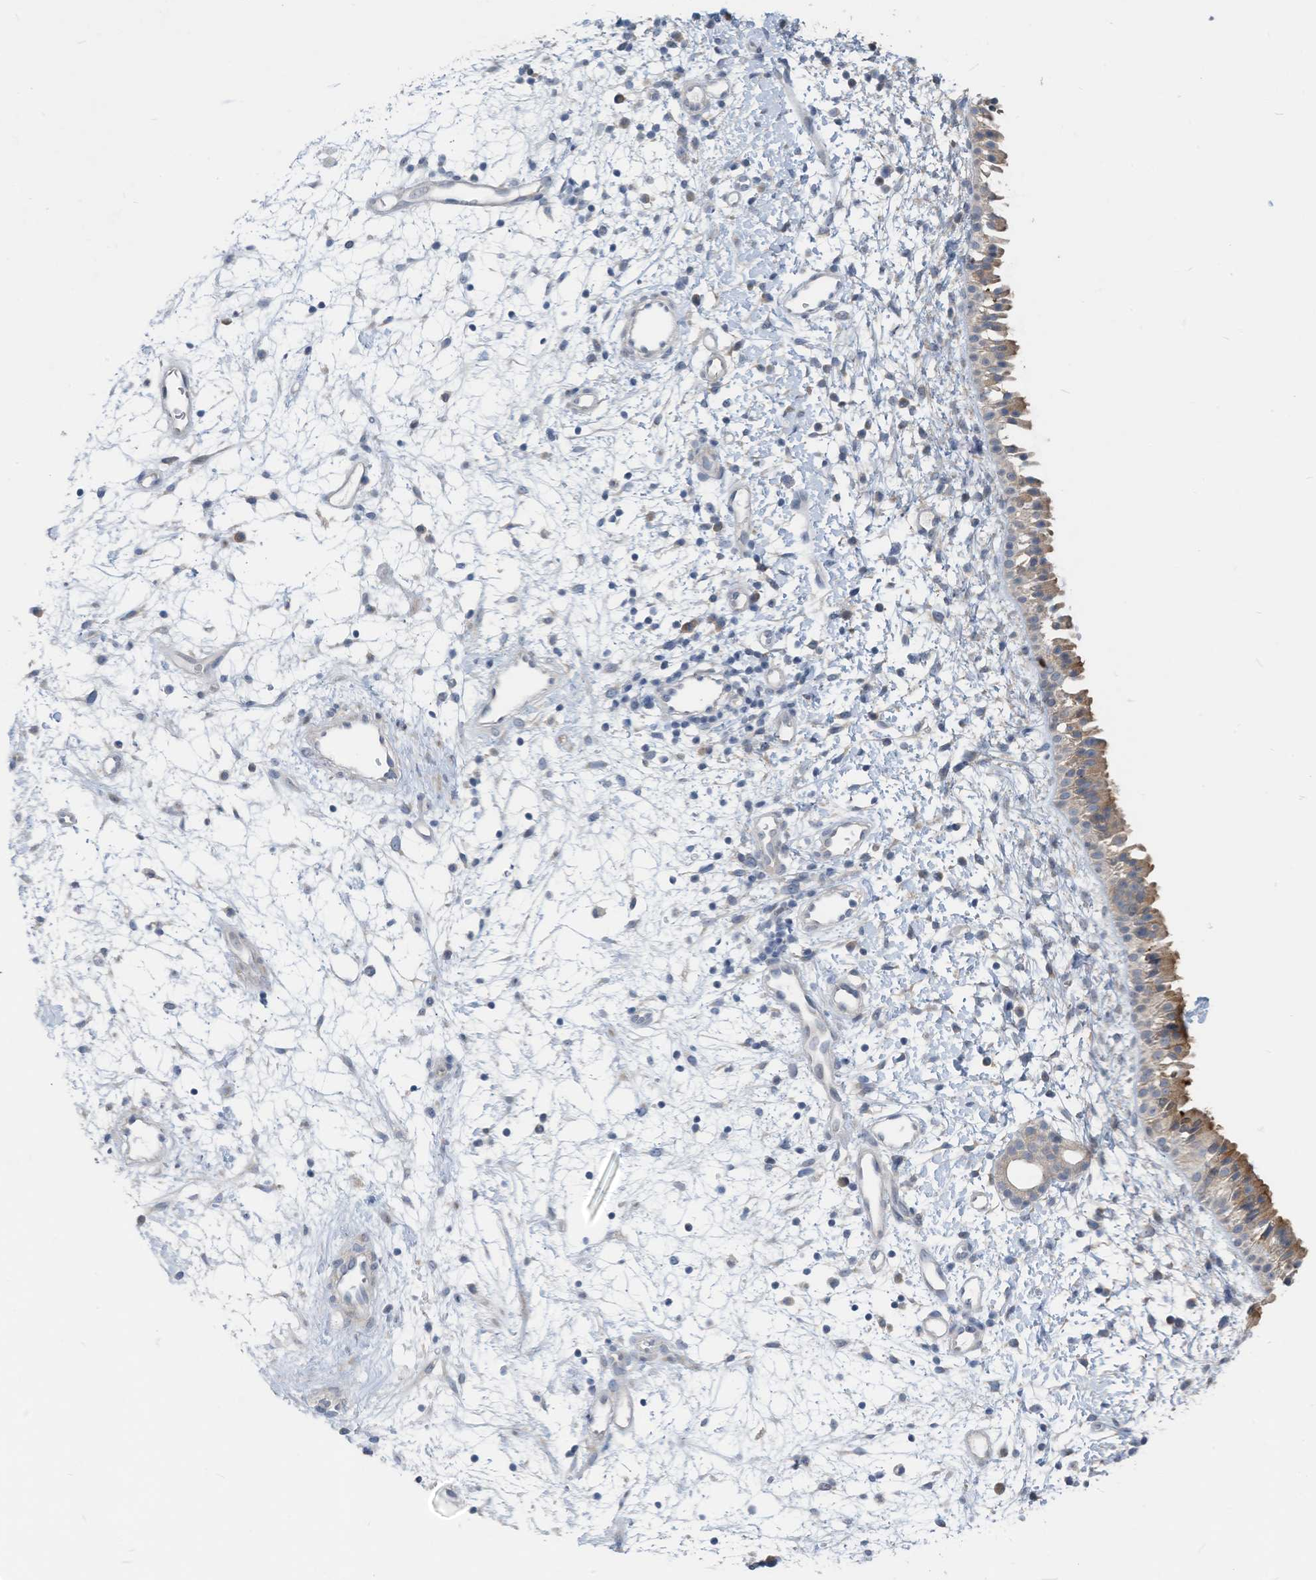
{"staining": {"intensity": "moderate", "quantity": "25%-75%", "location": "cytoplasmic/membranous"}, "tissue": "nasopharynx", "cell_type": "Respiratory epithelial cells", "image_type": "normal", "snomed": [{"axis": "morphology", "description": "Normal tissue, NOS"}, {"axis": "topography", "description": "Nasopharynx"}], "caption": "Human nasopharynx stained with a brown dye demonstrates moderate cytoplasmic/membranous positive positivity in approximately 25%-75% of respiratory epithelial cells.", "gene": "LDAH", "patient": {"sex": "male", "age": 22}}